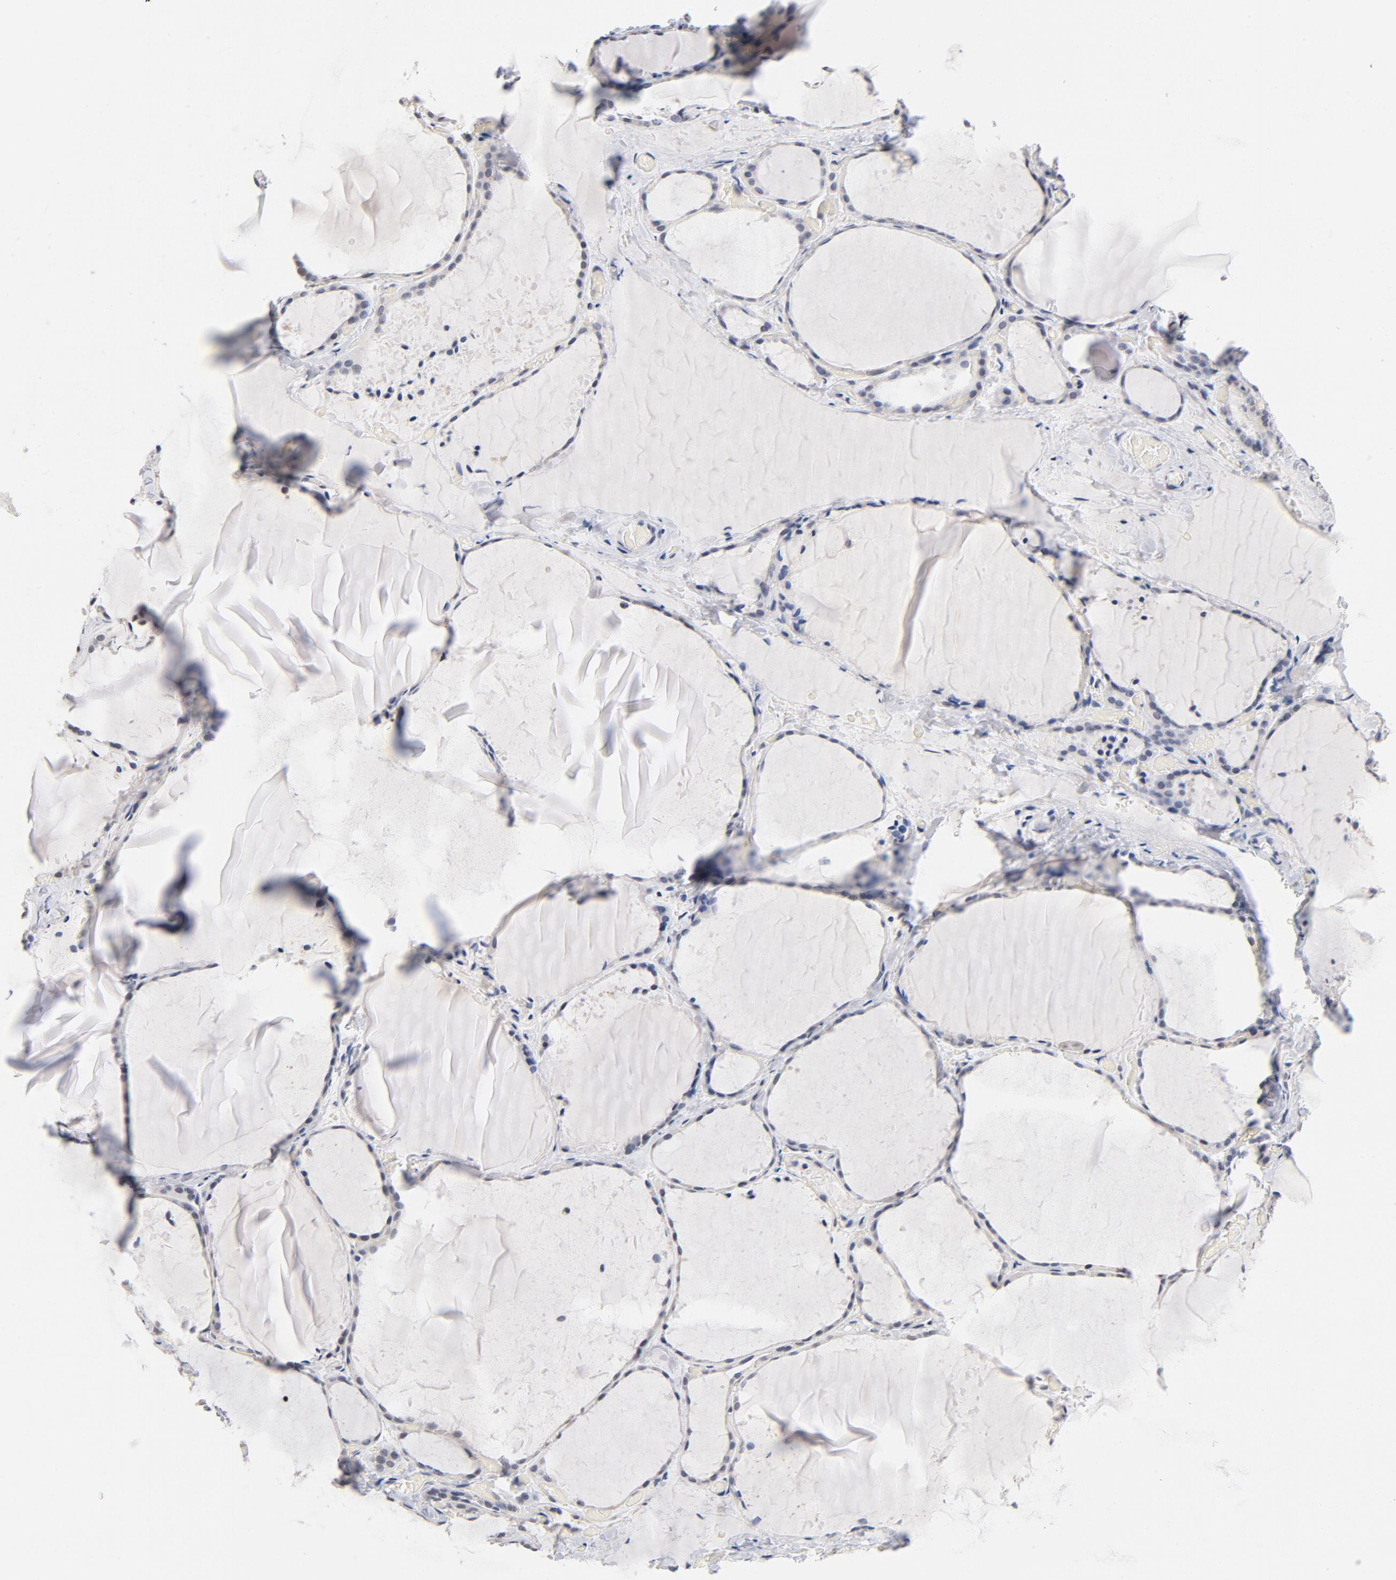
{"staining": {"intensity": "weak", "quantity": "<25%", "location": "cytoplasmic/membranous,nuclear"}, "tissue": "thyroid gland", "cell_type": "Glandular cells", "image_type": "normal", "snomed": [{"axis": "morphology", "description": "Normal tissue, NOS"}, {"axis": "topography", "description": "Thyroid gland"}], "caption": "This is a image of immunohistochemistry staining of benign thyroid gland, which shows no expression in glandular cells.", "gene": "RBM3", "patient": {"sex": "female", "age": 22}}